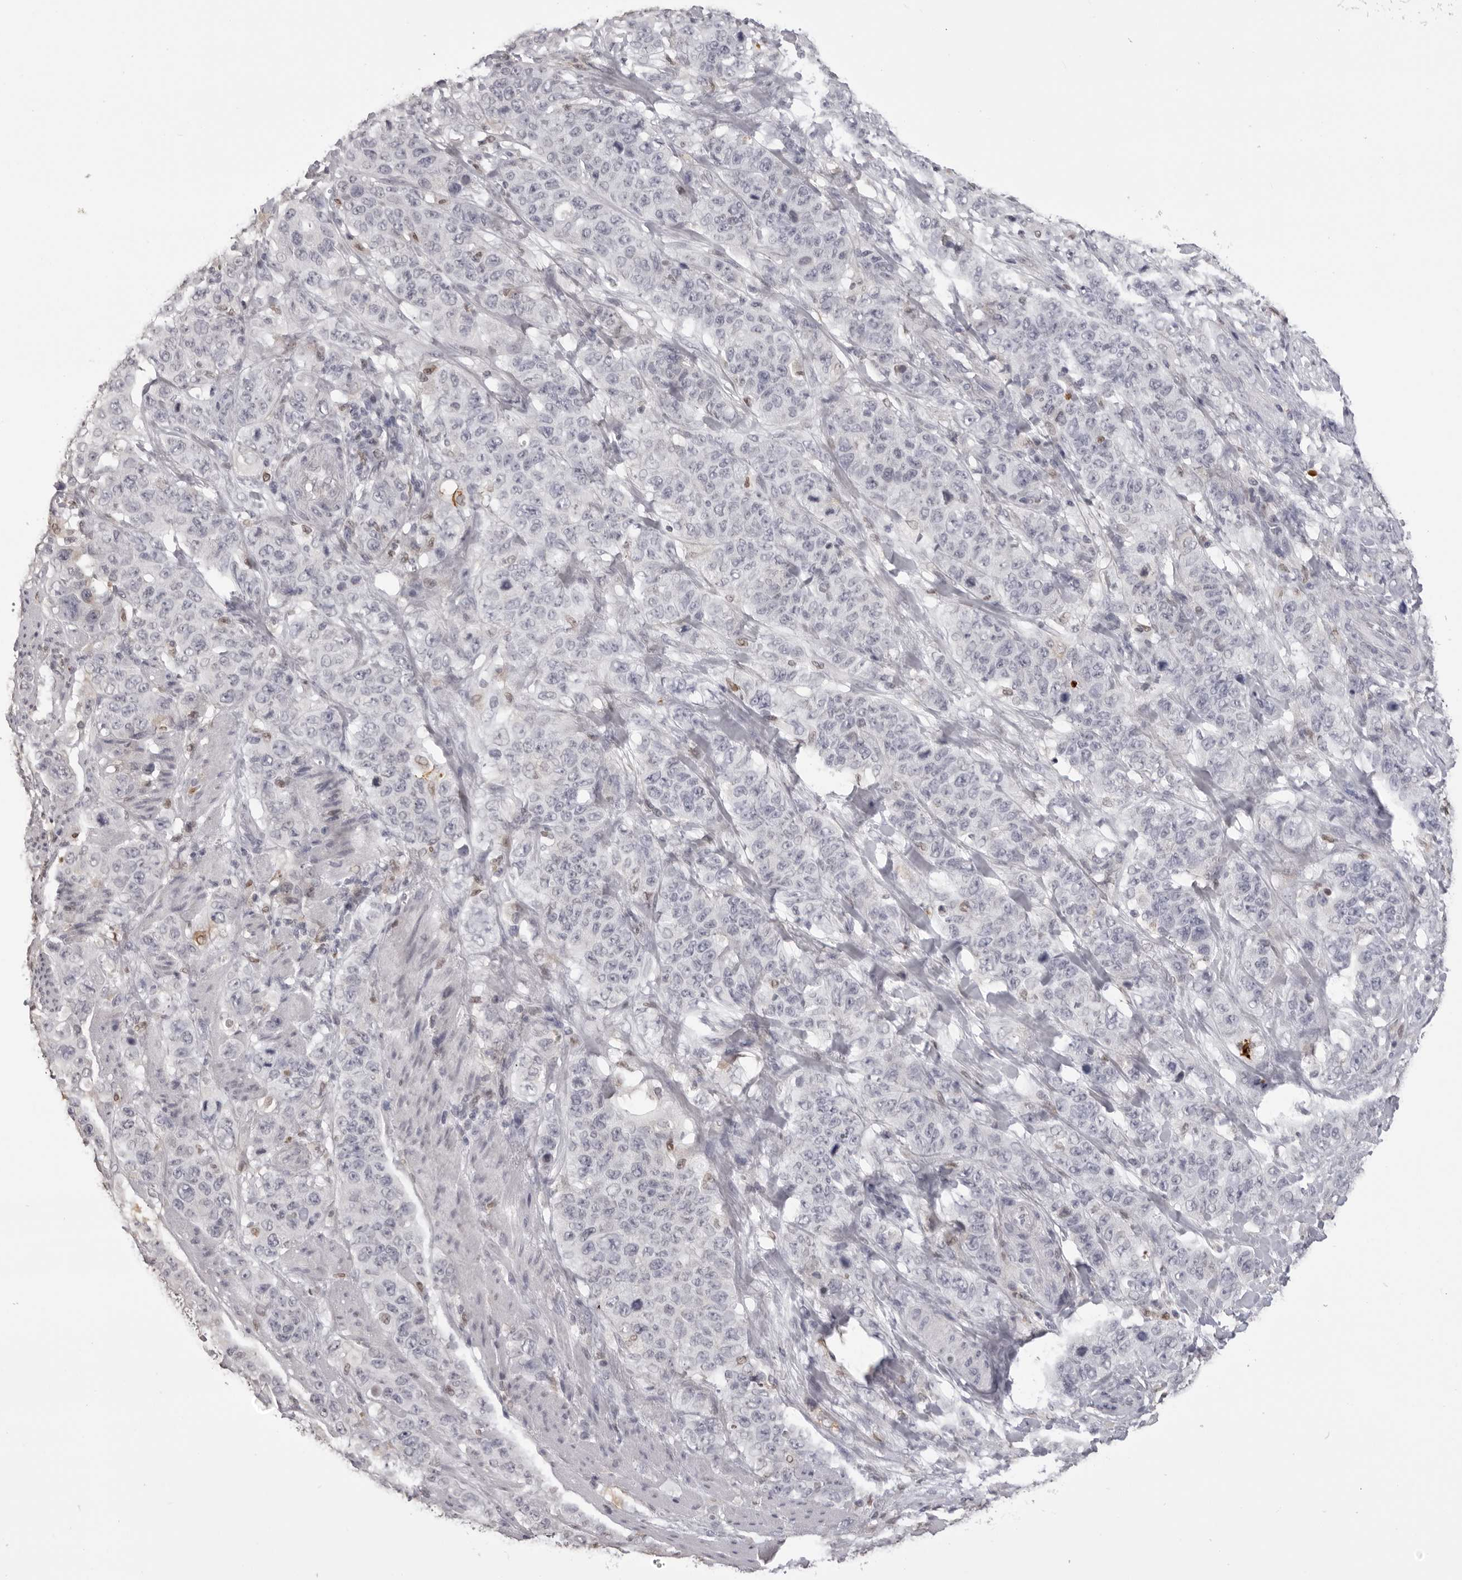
{"staining": {"intensity": "negative", "quantity": "none", "location": "none"}, "tissue": "stomach cancer", "cell_type": "Tumor cells", "image_type": "cancer", "snomed": [{"axis": "morphology", "description": "Adenocarcinoma, NOS"}, {"axis": "topography", "description": "Stomach"}], "caption": "High magnification brightfield microscopy of stomach adenocarcinoma stained with DAB (3,3'-diaminobenzidine) (brown) and counterstained with hematoxylin (blue): tumor cells show no significant positivity.", "gene": "IL31", "patient": {"sex": "male", "age": 48}}